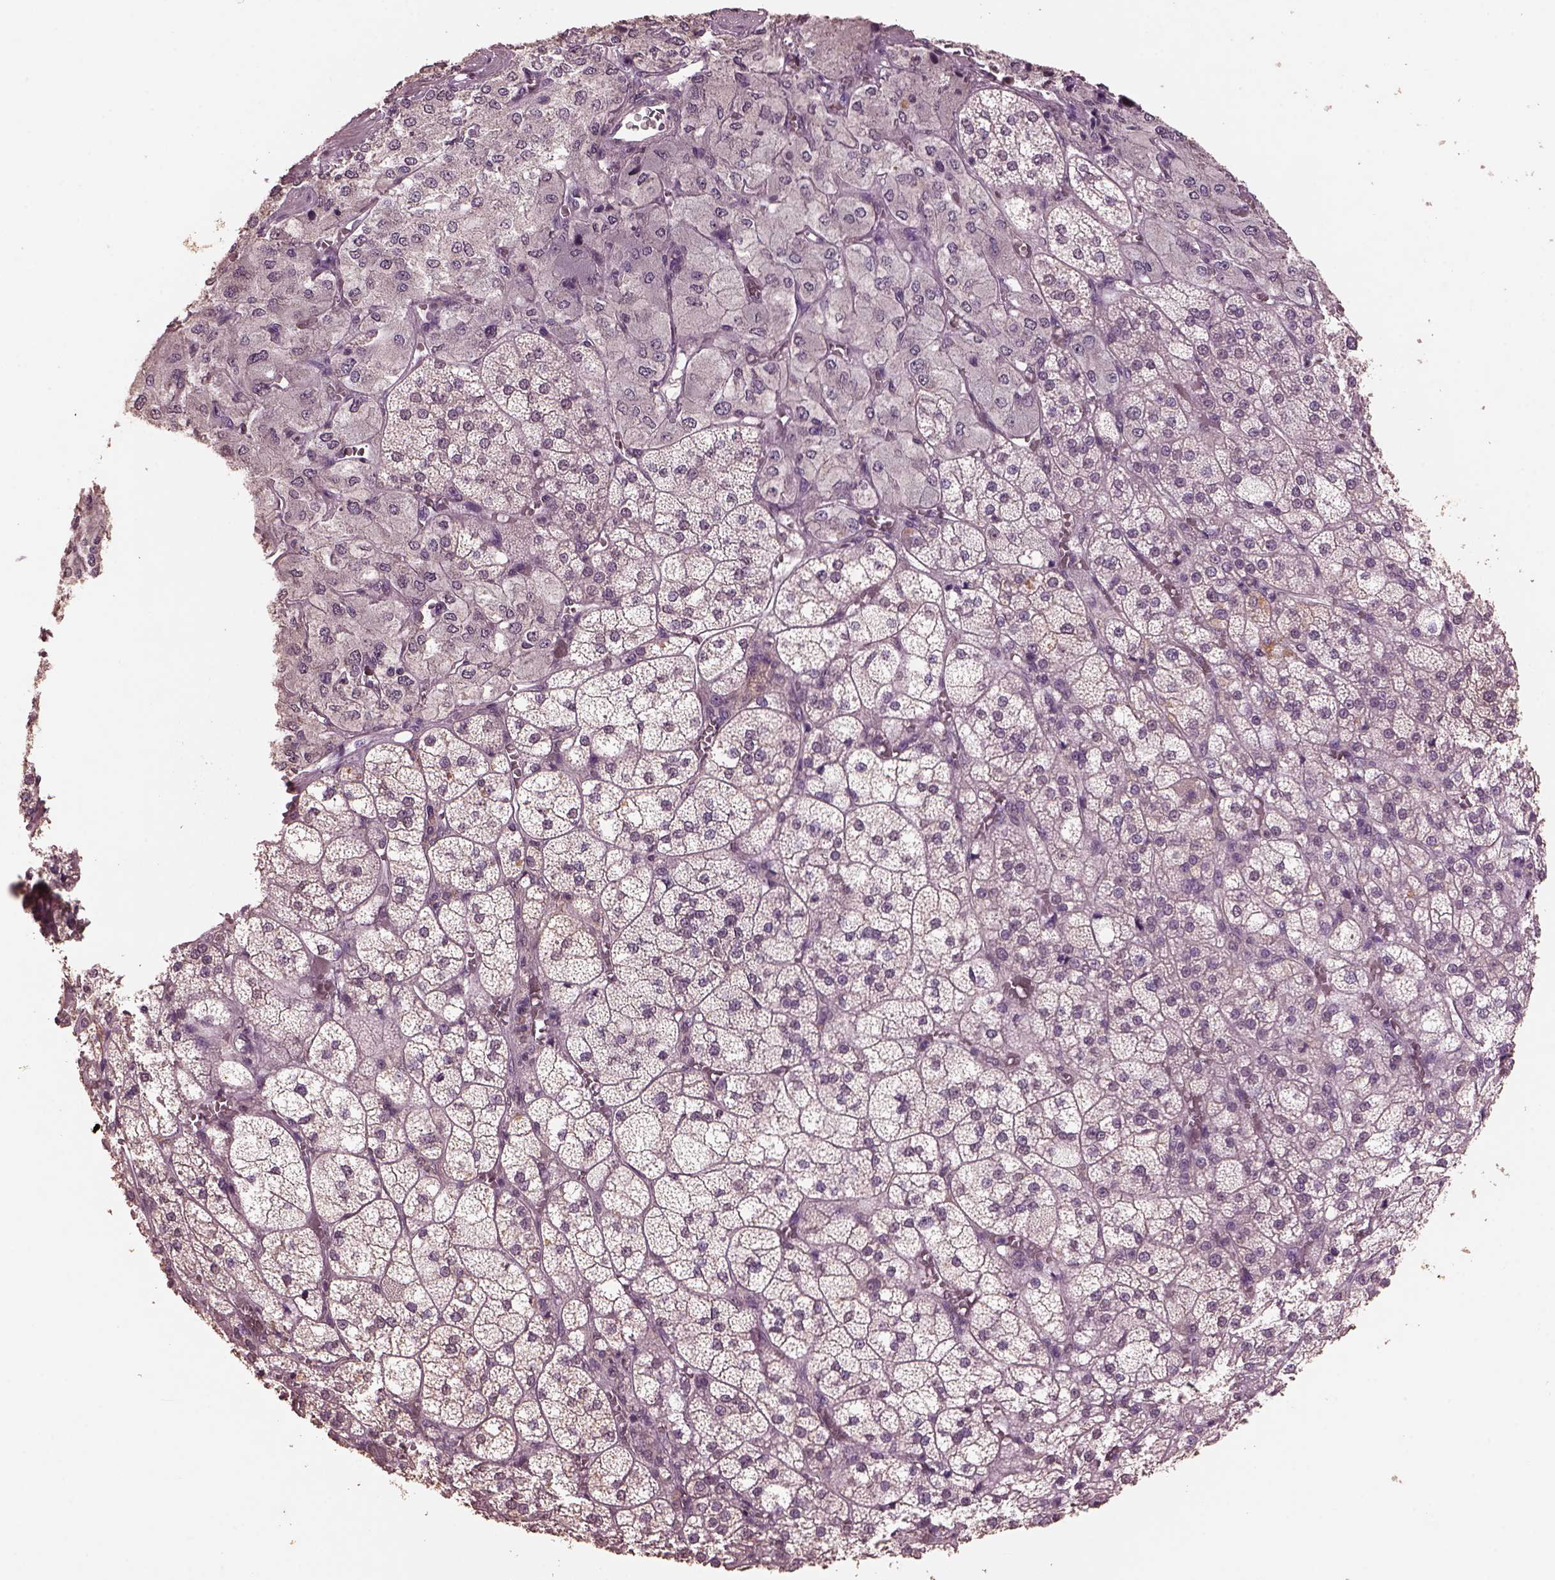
{"staining": {"intensity": "negative", "quantity": "none", "location": "none"}, "tissue": "adrenal gland", "cell_type": "Glandular cells", "image_type": "normal", "snomed": [{"axis": "morphology", "description": "Normal tissue, NOS"}, {"axis": "topography", "description": "Adrenal gland"}], "caption": "A micrograph of human adrenal gland is negative for staining in glandular cells. (Stains: DAB immunohistochemistry with hematoxylin counter stain, Microscopy: brightfield microscopy at high magnification).", "gene": "CPT1C", "patient": {"sex": "female", "age": 60}}